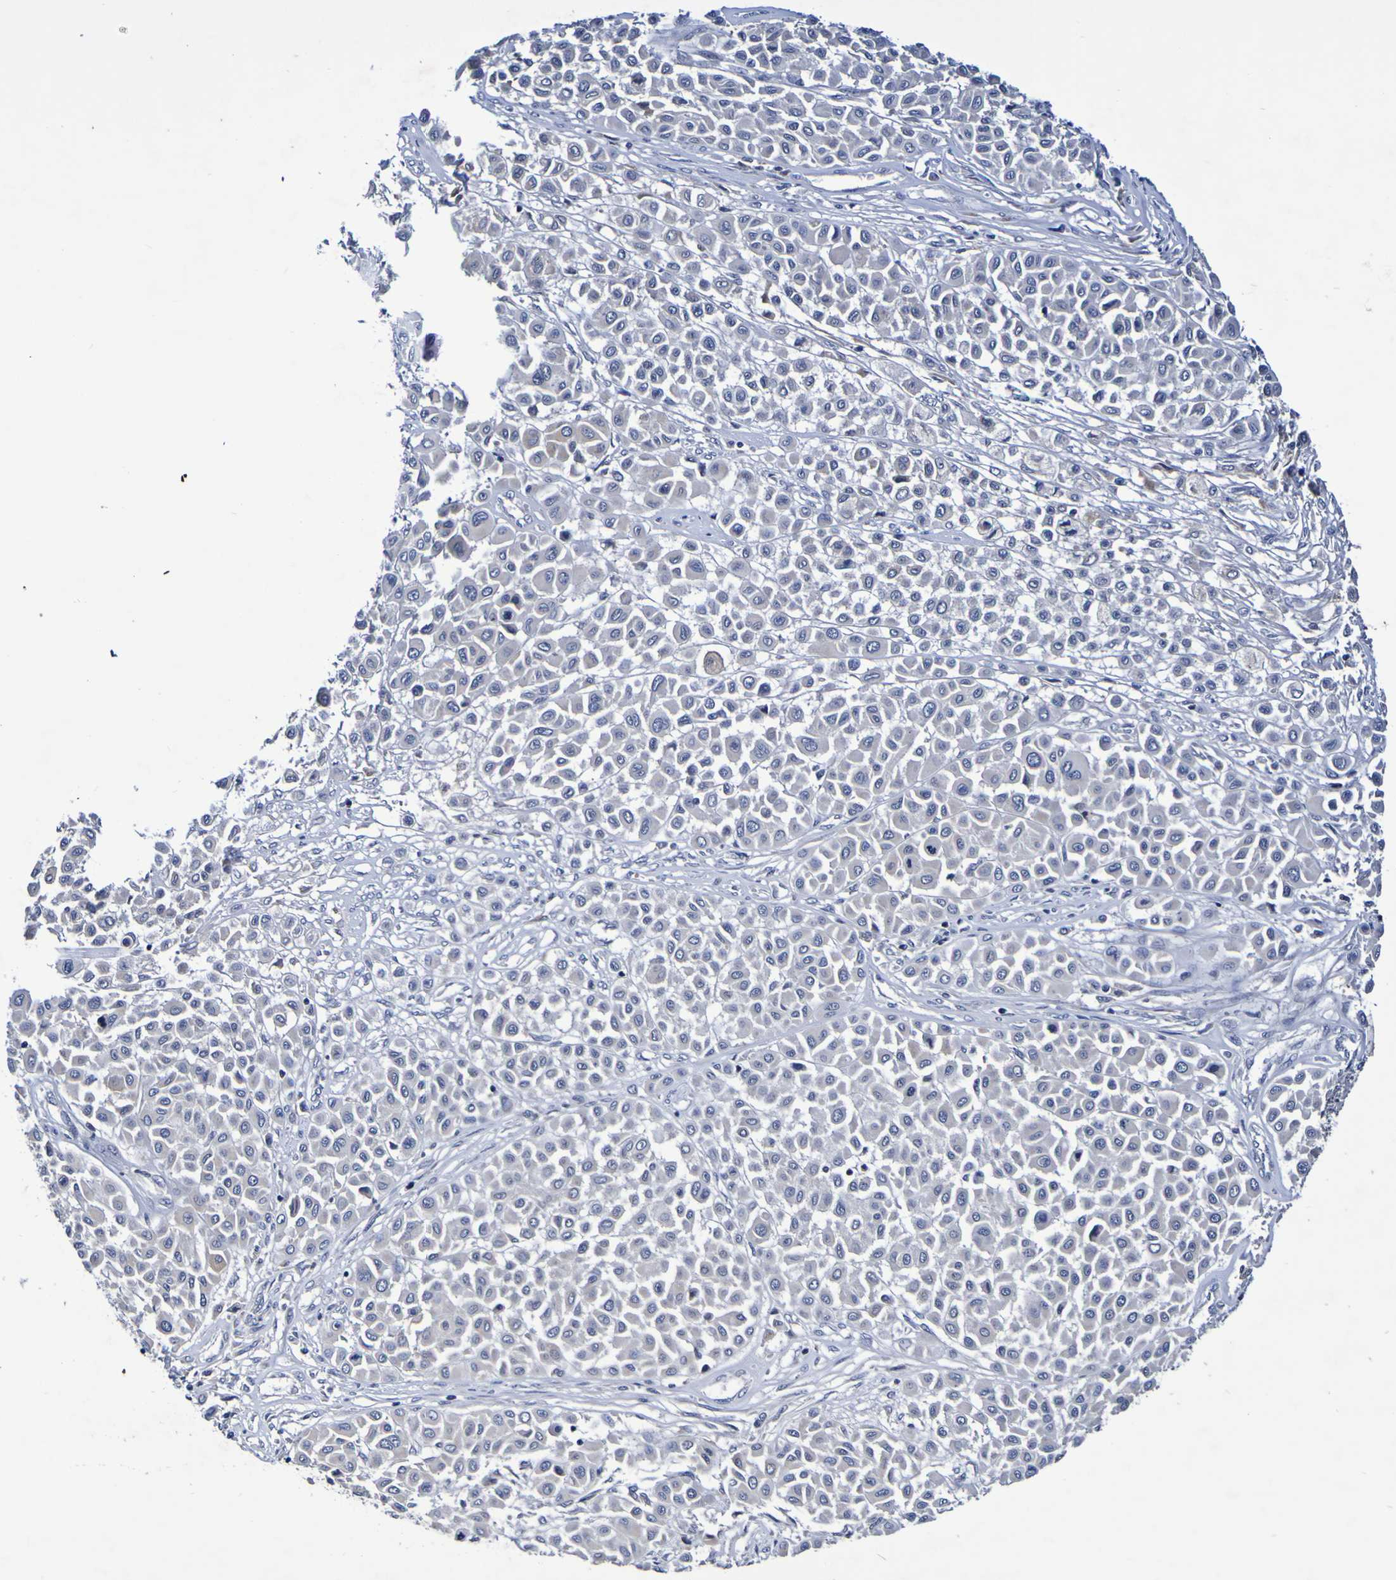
{"staining": {"intensity": "negative", "quantity": "none", "location": "none"}, "tissue": "melanoma", "cell_type": "Tumor cells", "image_type": "cancer", "snomed": [{"axis": "morphology", "description": "Malignant melanoma, Metastatic site"}, {"axis": "topography", "description": "Soft tissue"}], "caption": "Malignant melanoma (metastatic site) was stained to show a protein in brown. There is no significant expression in tumor cells.", "gene": "PTP4A2", "patient": {"sex": "male", "age": 41}}